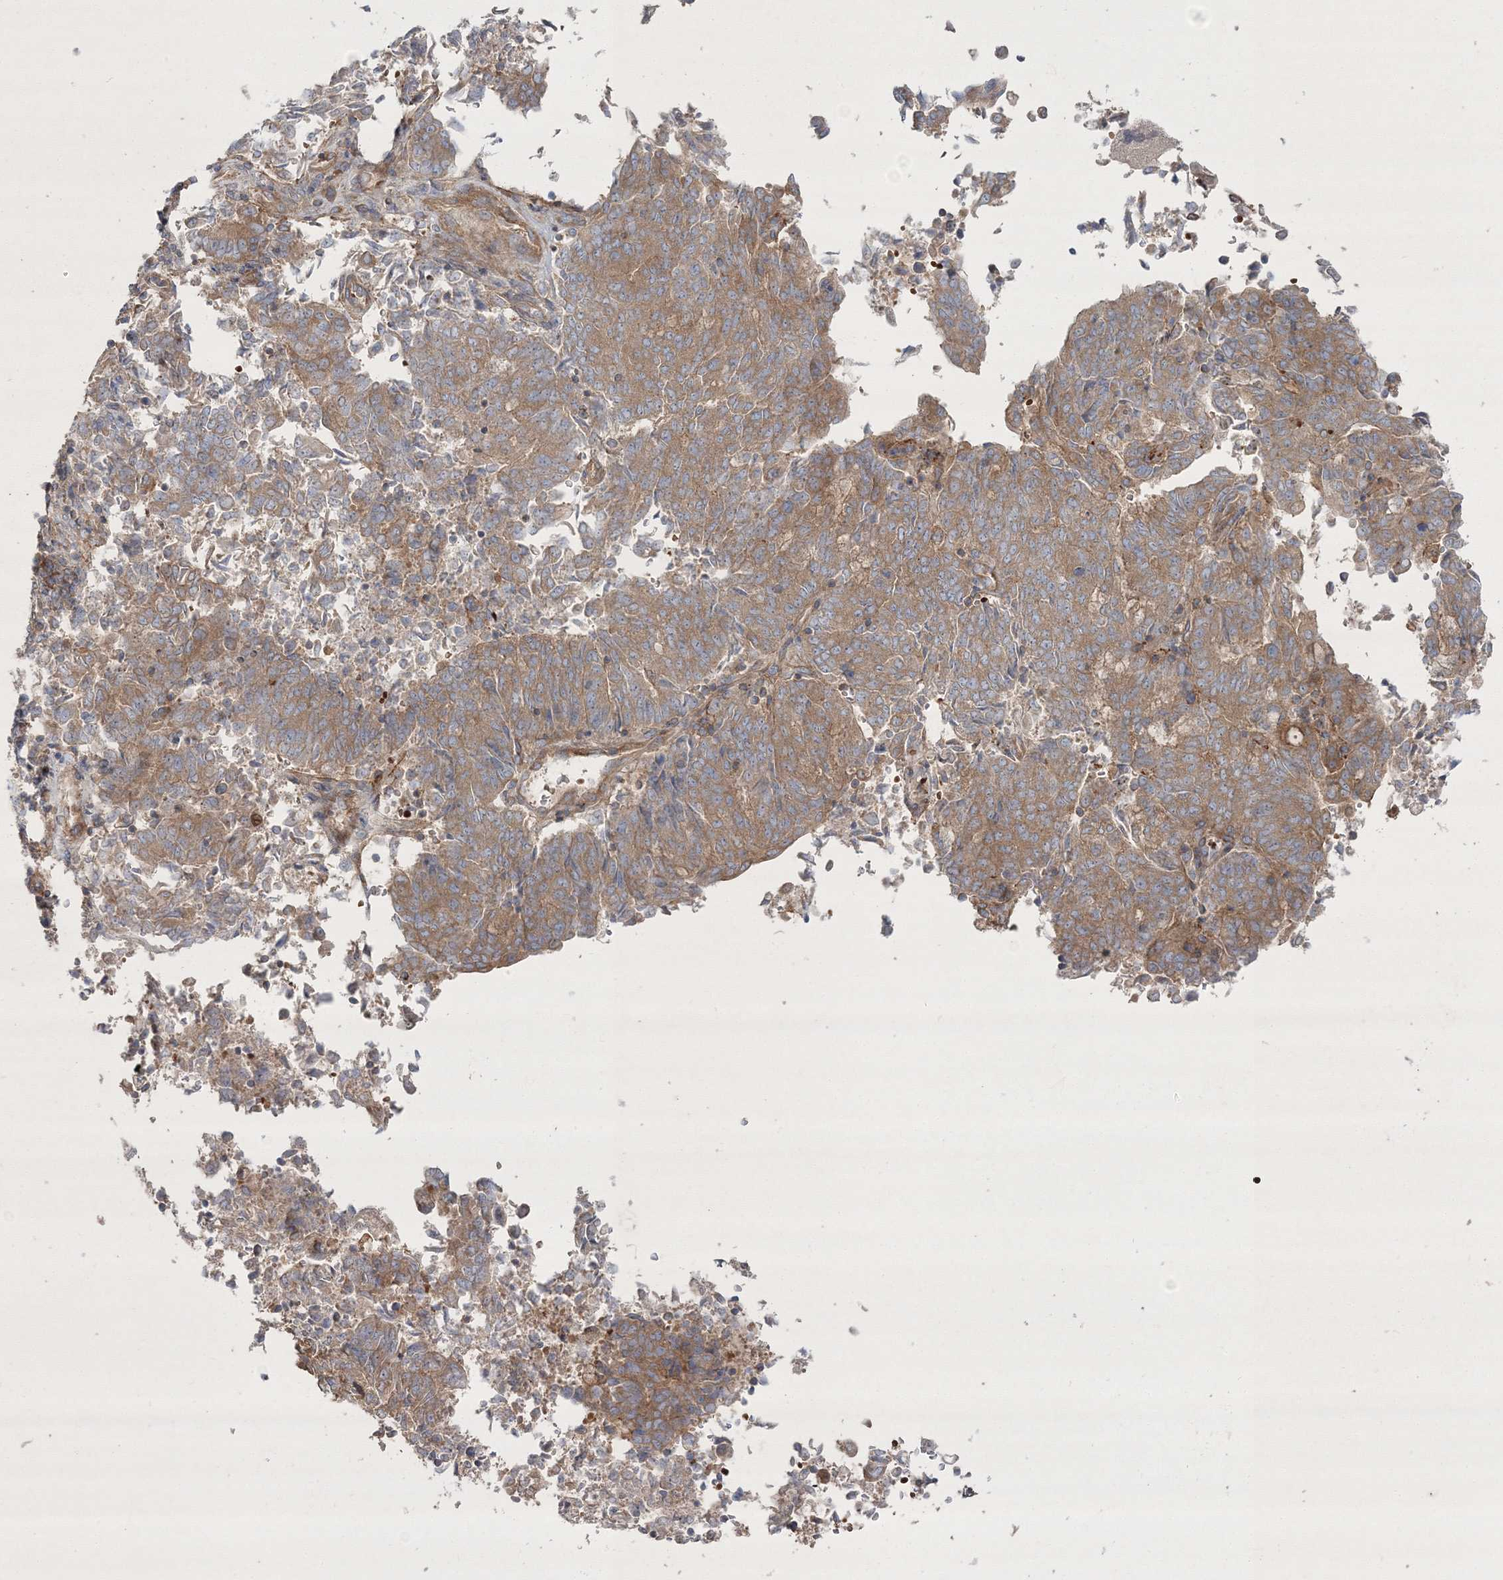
{"staining": {"intensity": "moderate", "quantity": ">75%", "location": "cytoplasmic/membranous"}, "tissue": "endometrial cancer", "cell_type": "Tumor cells", "image_type": "cancer", "snomed": [{"axis": "morphology", "description": "Adenocarcinoma, NOS"}, {"axis": "topography", "description": "Endometrium"}], "caption": "IHC micrograph of neoplastic tissue: endometrial cancer (adenocarcinoma) stained using IHC reveals medium levels of moderate protein expression localized specifically in the cytoplasmic/membranous of tumor cells, appearing as a cytoplasmic/membranous brown color.", "gene": "ZSWIM6", "patient": {"sex": "female", "age": 80}}